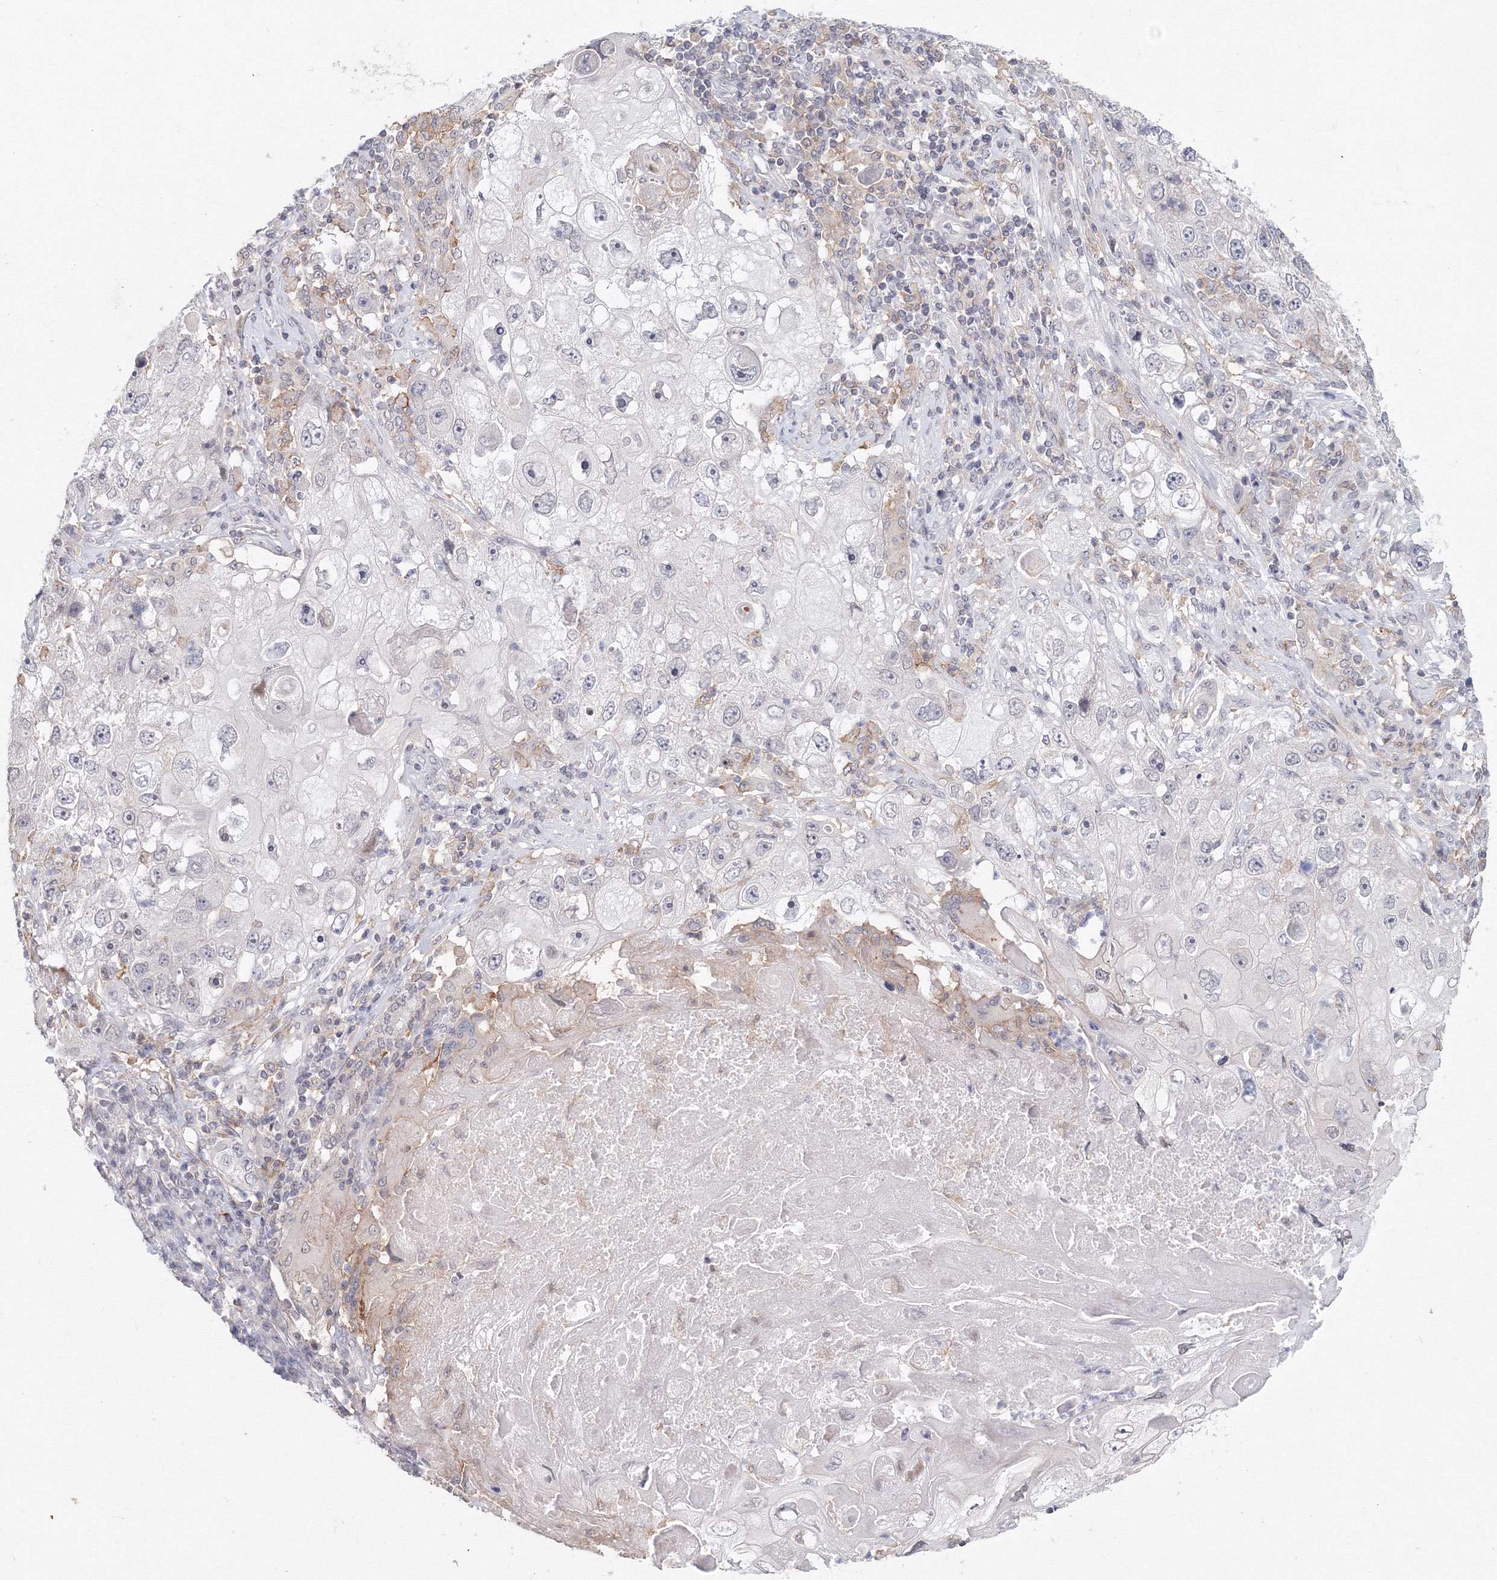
{"staining": {"intensity": "negative", "quantity": "none", "location": "none"}, "tissue": "lung cancer", "cell_type": "Tumor cells", "image_type": "cancer", "snomed": [{"axis": "morphology", "description": "Squamous cell carcinoma, NOS"}, {"axis": "topography", "description": "Lung"}], "caption": "Immunohistochemical staining of lung squamous cell carcinoma displays no significant staining in tumor cells.", "gene": "SLC7A7", "patient": {"sex": "male", "age": 61}}